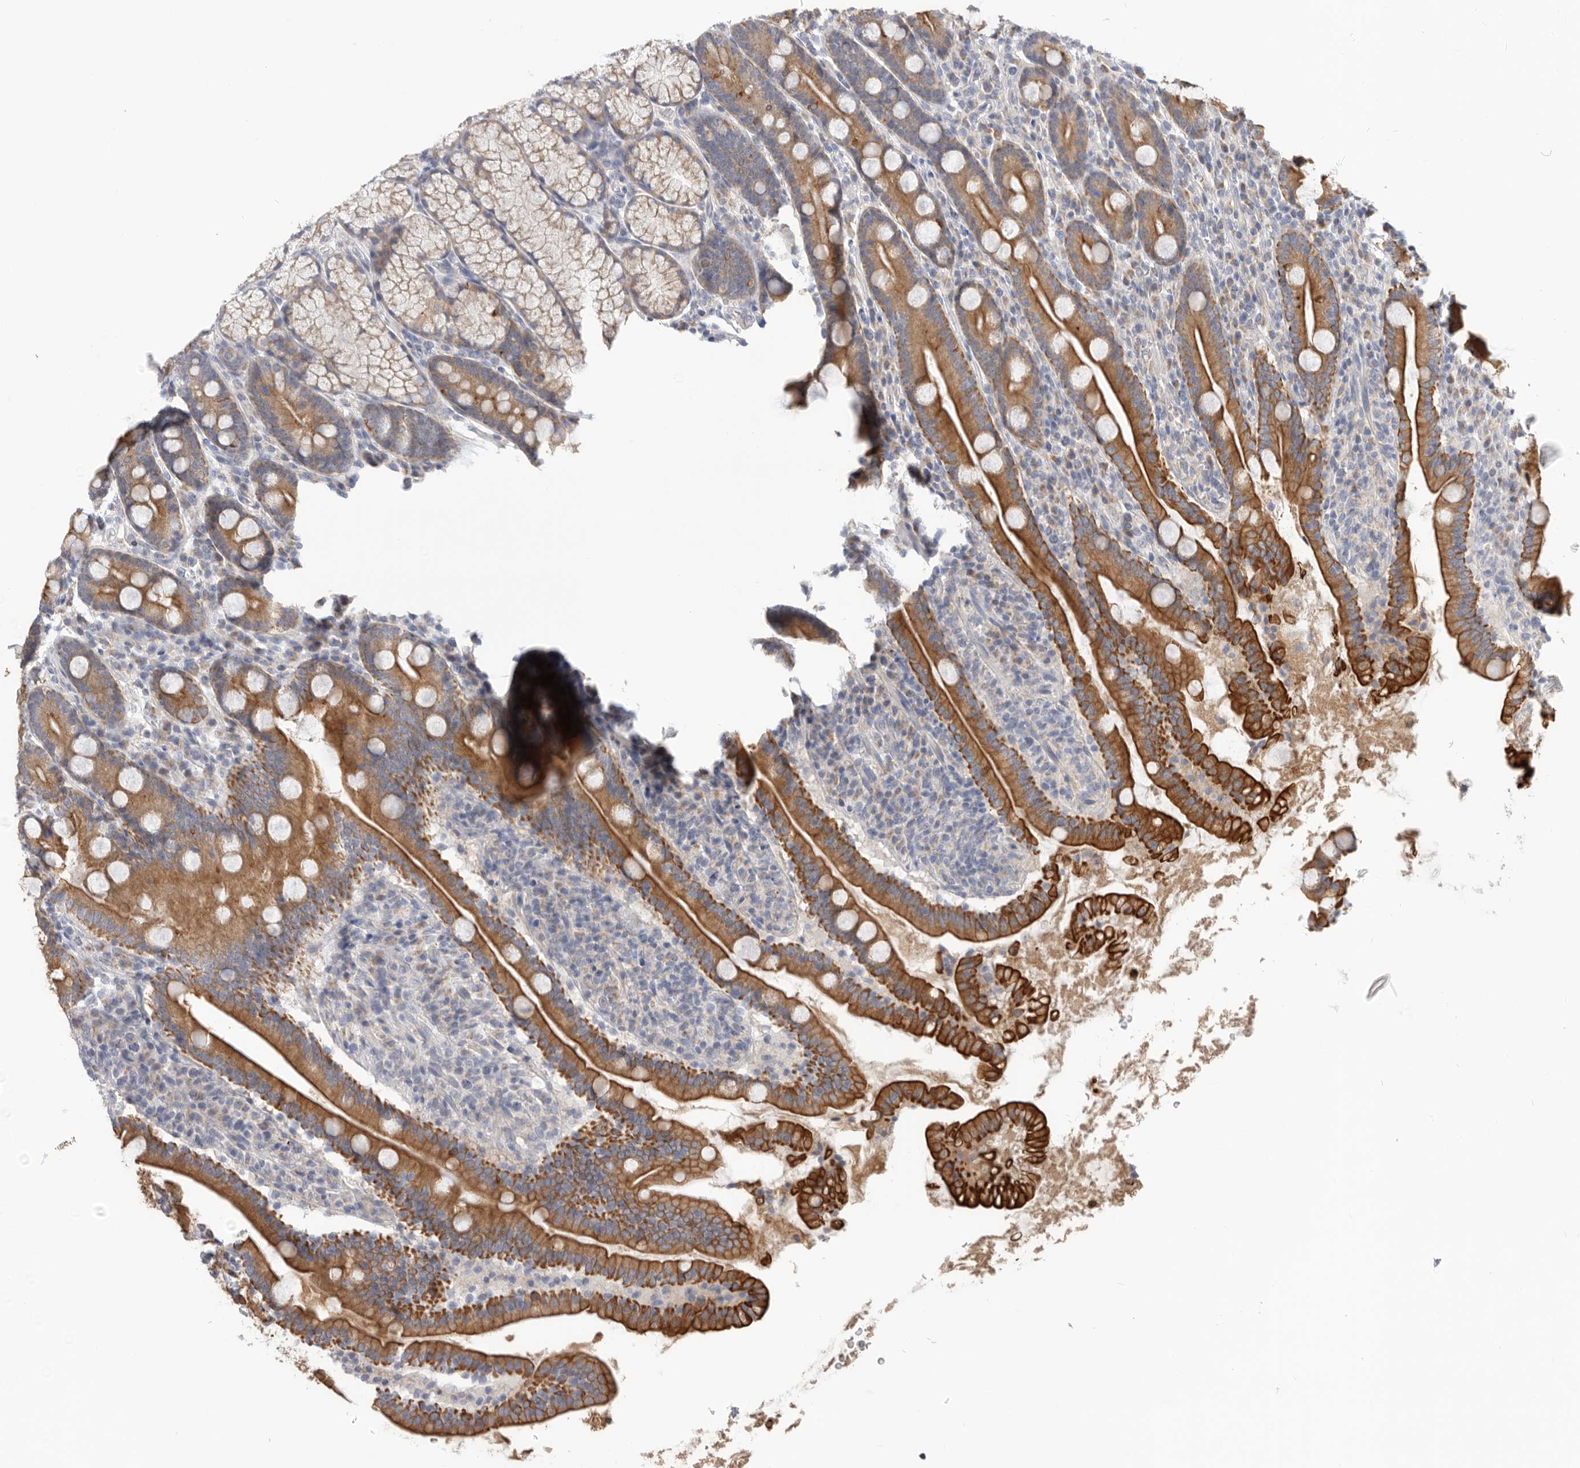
{"staining": {"intensity": "strong", "quantity": ">75%", "location": "cytoplasmic/membranous"}, "tissue": "duodenum", "cell_type": "Glandular cells", "image_type": "normal", "snomed": [{"axis": "morphology", "description": "Normal tissue, NOS"}, {"axis": "topography", "description": "Duodenum"}], "caption": "Immunohistochemical staining of benign duodenum shows high levels of strong cytoplasmic/membranous staining in about >75% of glandular cells.", "gene": "MTFR1L", "patient": {"sex": "male", "age": 35}}